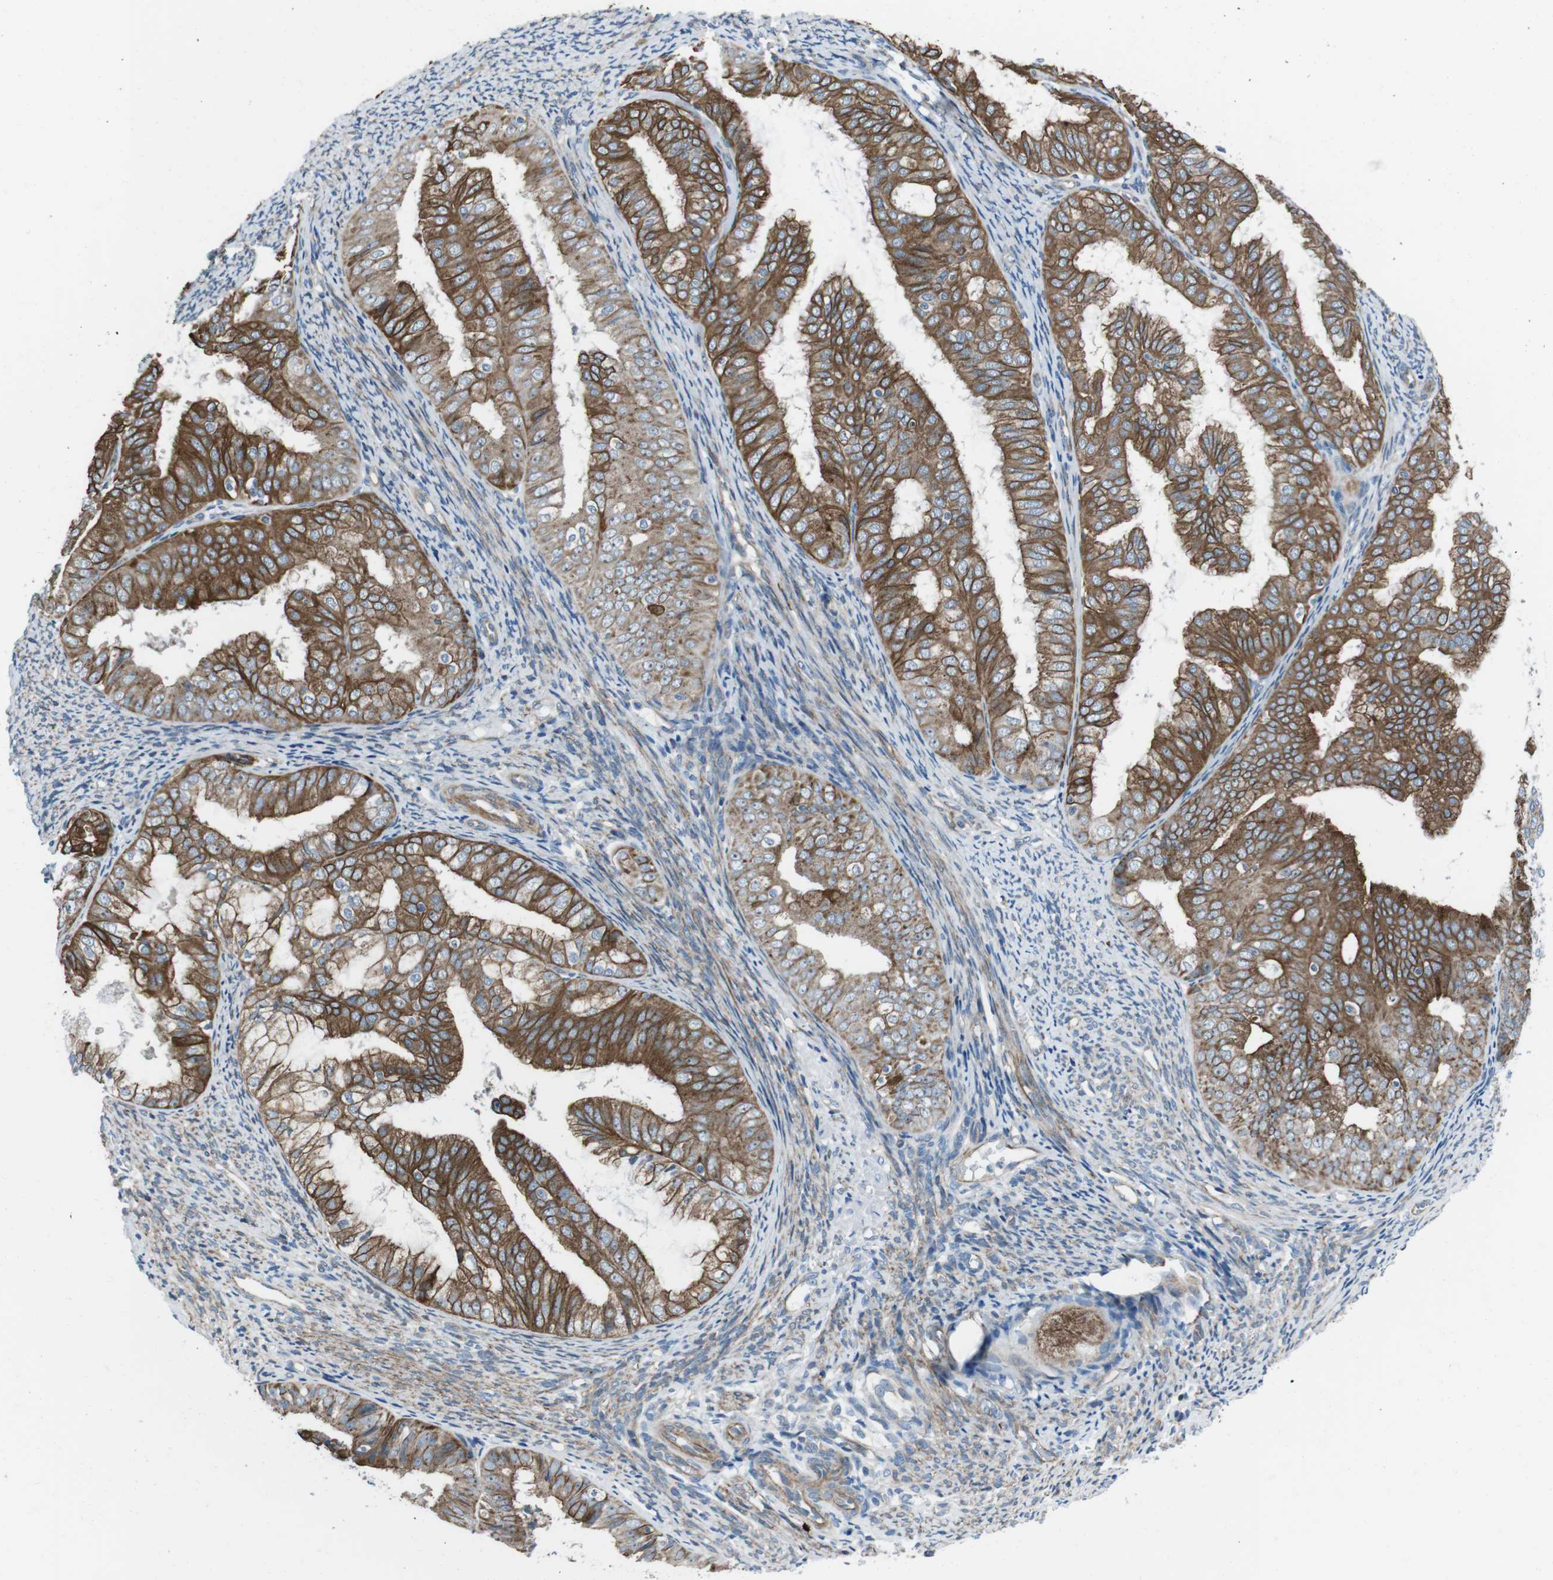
{"staining": {"intensity": "strong", "quantity": ">75%", "location": "cytoplasmic/membranous"}, "tissue": "endometrial cancer", "cell_type": "Tumor cells", "image_type": "cancer", "snomed": [{"axis": "morphology", "description": "Adenocarcinoma, NOS"}, {"axis": "topography", "description": "Endometrium"}], "caption": "A high-resolution histopathology image shows immunohistochemistry staining of endometrial cancer (adenocarcinoma), which reveals strong cytoplasmic/membranous positivity in approximately >75% of tumor cells.", "gene": "FAM174B", "patient": {"sex": "female", "age": 63}}